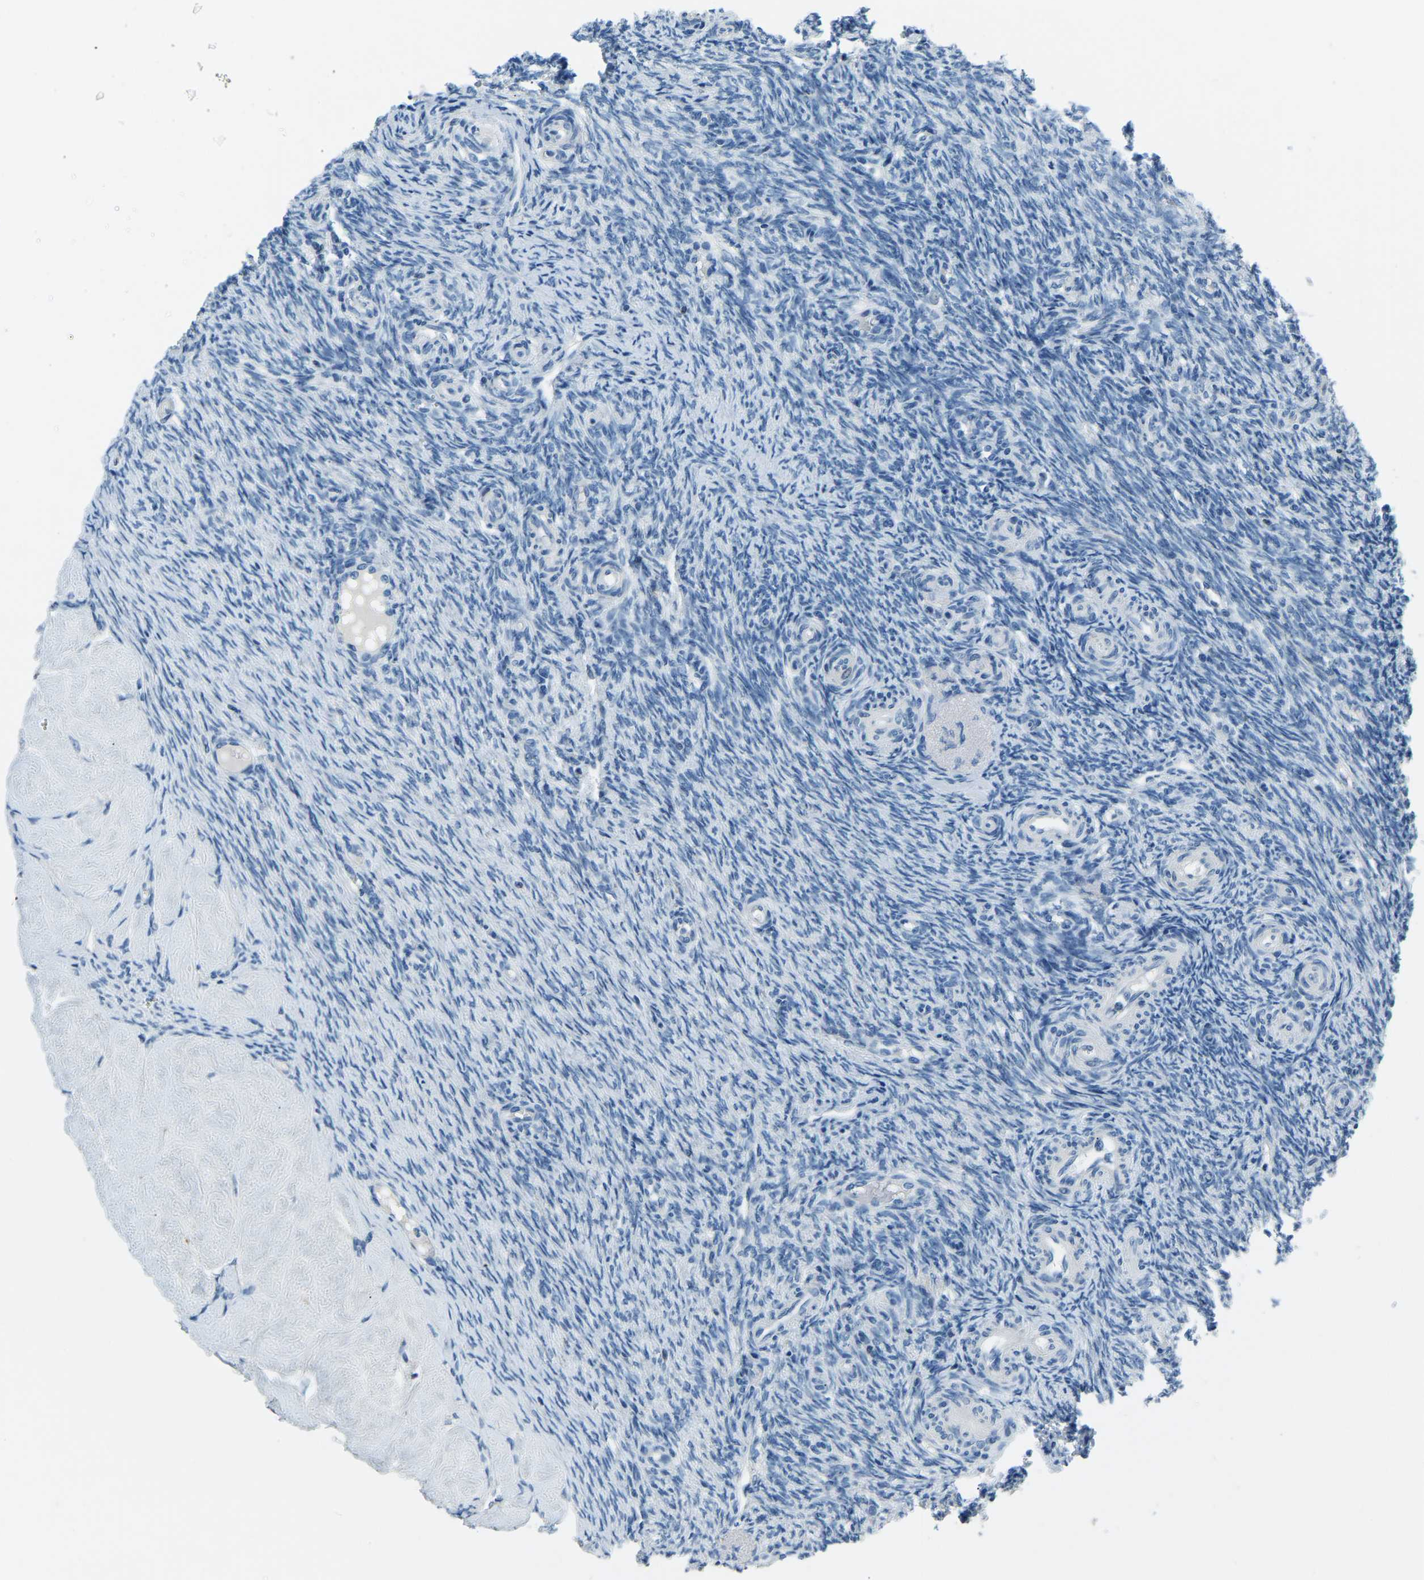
{"staining": {"intensity": "negative", "quantity": "none", "location": "none"}, "tissue": "ovary", "cell_type": "Ovarian stroma cells", "image_type": "normal", "snomed": [{"axis": "morphology", "description": "Normal tissue, NOS"}, {"axis": "topography", "description": "Ovary"}], "caption": "IHC image of unremarkable ovary: ovary stained with DAB (3,3'-diaminobenzidine) demonstrates no significant protein expression in ovarian stroma cells. (Stains: DAB IHC with hematoxylin counter stain, Microscopy: brightfield microscopy at high magnification).", "gene": "XIRP1", "patient": {"sex": "female", "age": 41}}